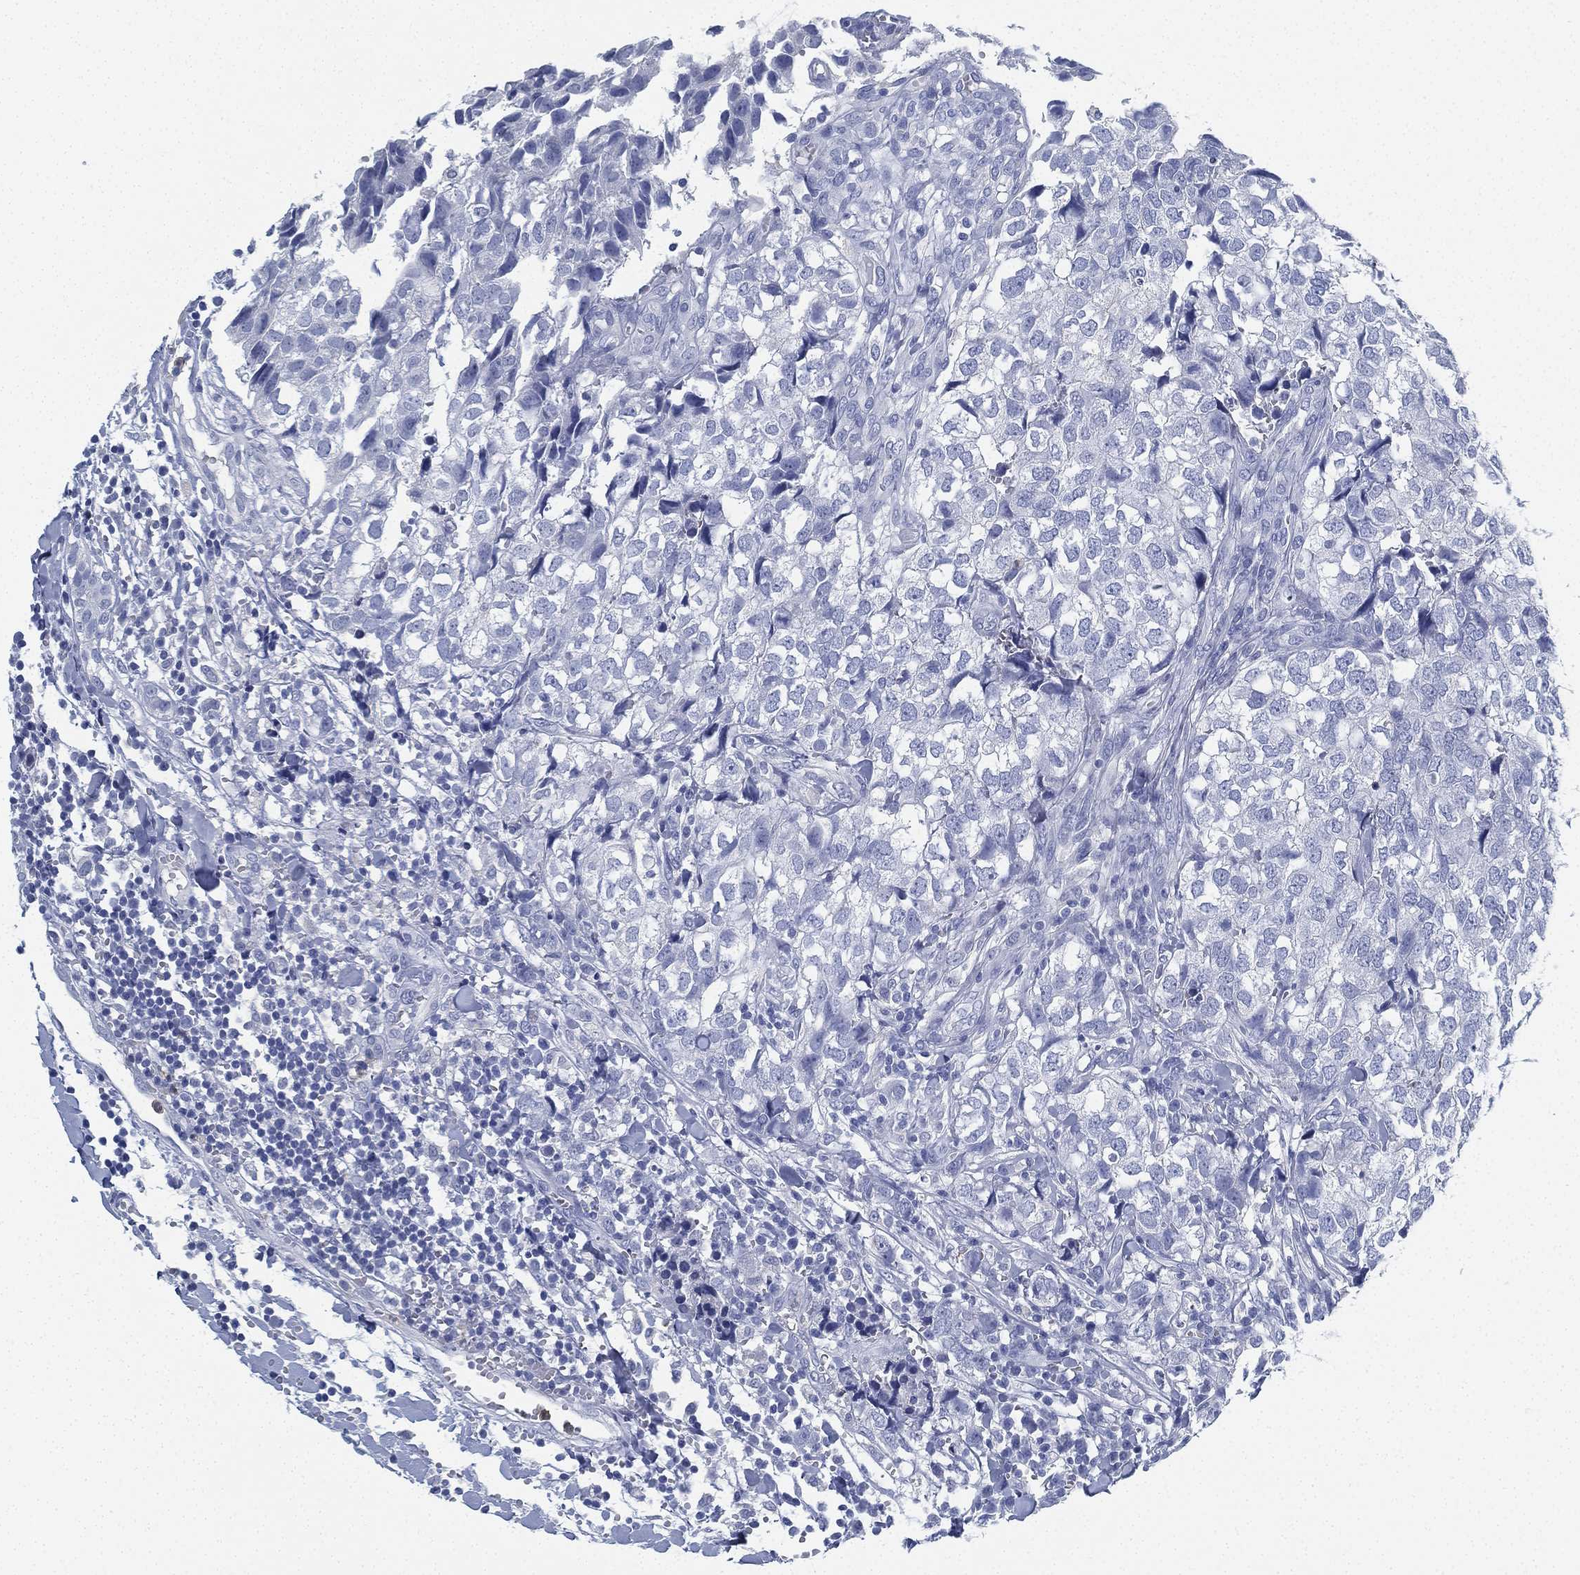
{"staining": {"intensity": "negative", "quantity": "none", "location": "none"}, "tissue": "breast cancer", "cell_type": "Tumor cells", "image_type": "cancer", "snomed": [{"axis": "morphology", "description": "Duct carcinoma"}, {"axis": "topography", "description": "Breast"}], "caption": "This is an immunohistochemistry (IHC) image of human breast cancer. There is no positivity in tumor cells.", "gene": "DEFB121", "patient": {"sex": "female", "age": 30}}